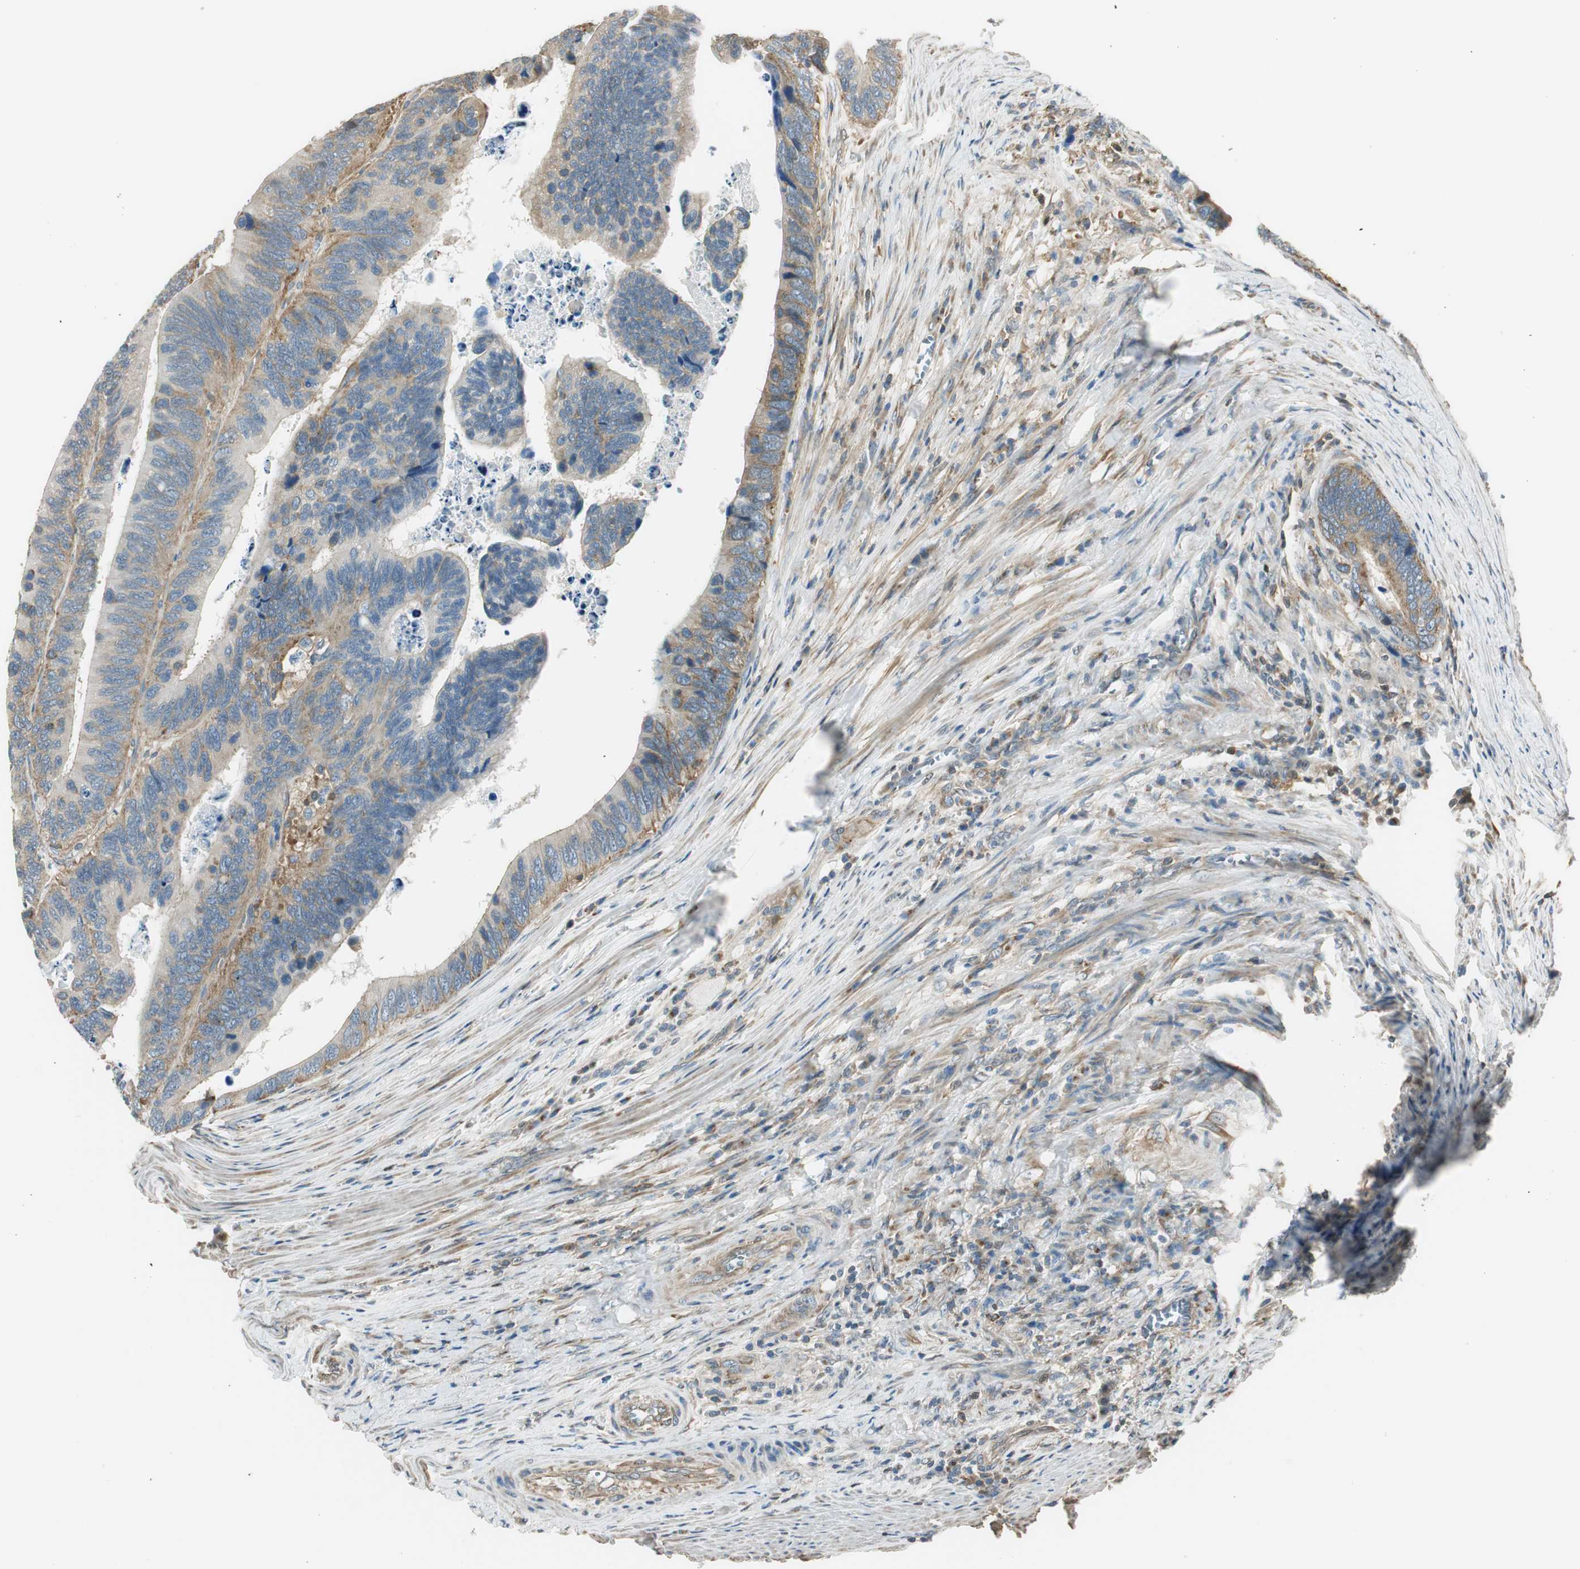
{"staining": {"intensity": "moderate", "quantity": ">75%", "location": "cytoplasmic/membranous"}, "tissue": "colorectal cancer", "cell_type": "Tumor cells", "image_type": "cancer", "snomed": [{"axis": "morphology", "description": "Adenocarcinoma, NOS"}, {"axis": "topography", "description": "Colon"}], "caption": "Protein staining of colorectal cancer tissue demonstrates moderate cytoplasmic/membranous staining in about >75% of tumor cells. The staining was performed using DAB (3,3'-diaminobenzidine) to visualize the protein expression in brown, while the nuclei were stained in blue with hematoxylin (Magnification: 20x).", "gene": "PI4K2B", "patient": {"sex": "male", "age": 72}}